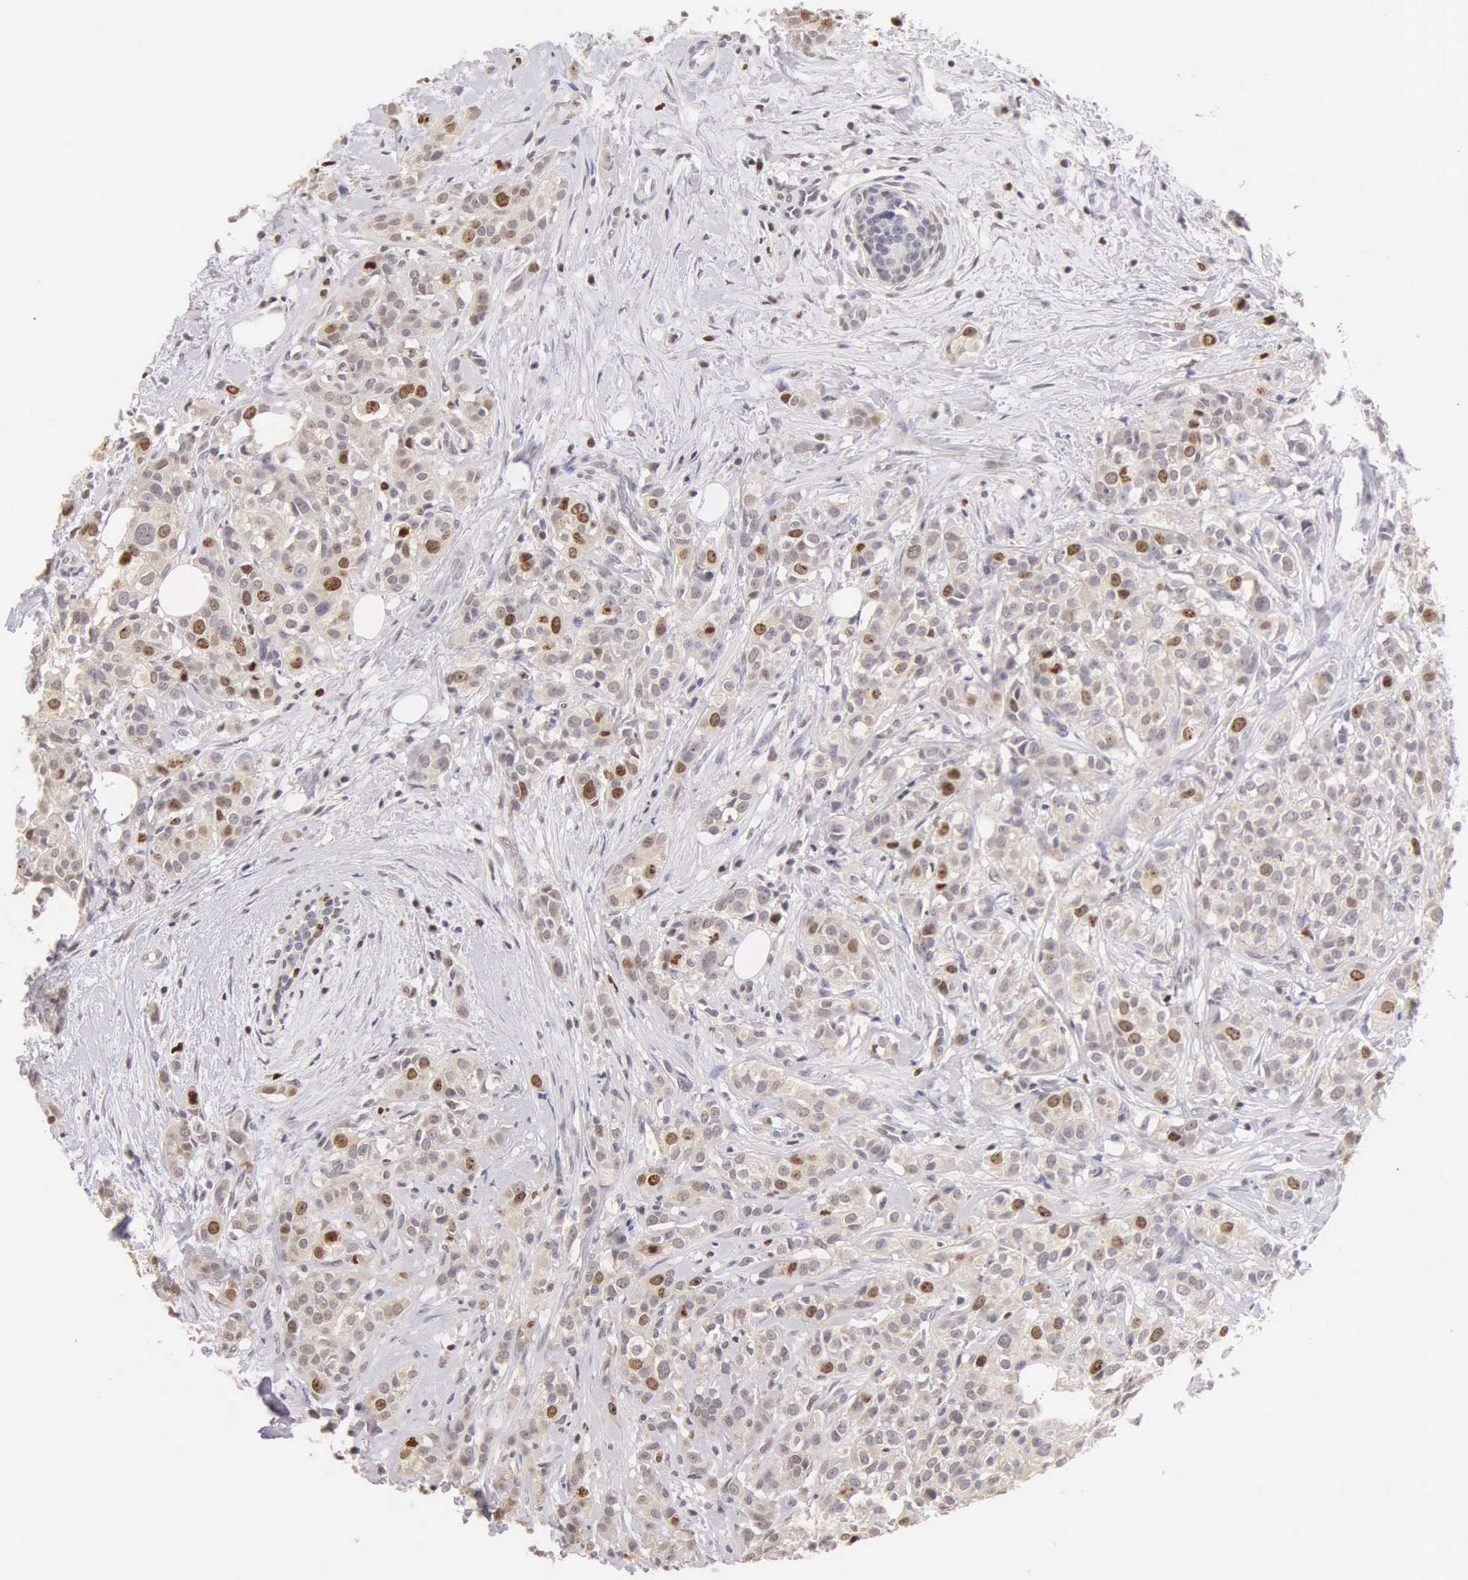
{"staining": {"intensity": "moderate", "quantity": "25%-75%", "location": "nuclear"}, "tissue": "breast cancer", "cell_type": "Tumor cells", "image_type": "cancer", "snomed": [{"axis": "morphology", "description": "Duct carcinoma"}, {"axis": "topography", "description": "Breast"}], "caption": "IHC staining of intraductal carcinoma (breast), which exhibits medium levels of moderate nuclear staining in about 25%-75% of tumor cells indicating moderate nuclear protein staining. The staining was performed using DAB (3,3'-diaminobenzidine) (brown) for protein detection and nuclei were counterstained in hematoxylin (blue).", "gene": "MKI67", "patient": {"sex": "female", "age": 55}}